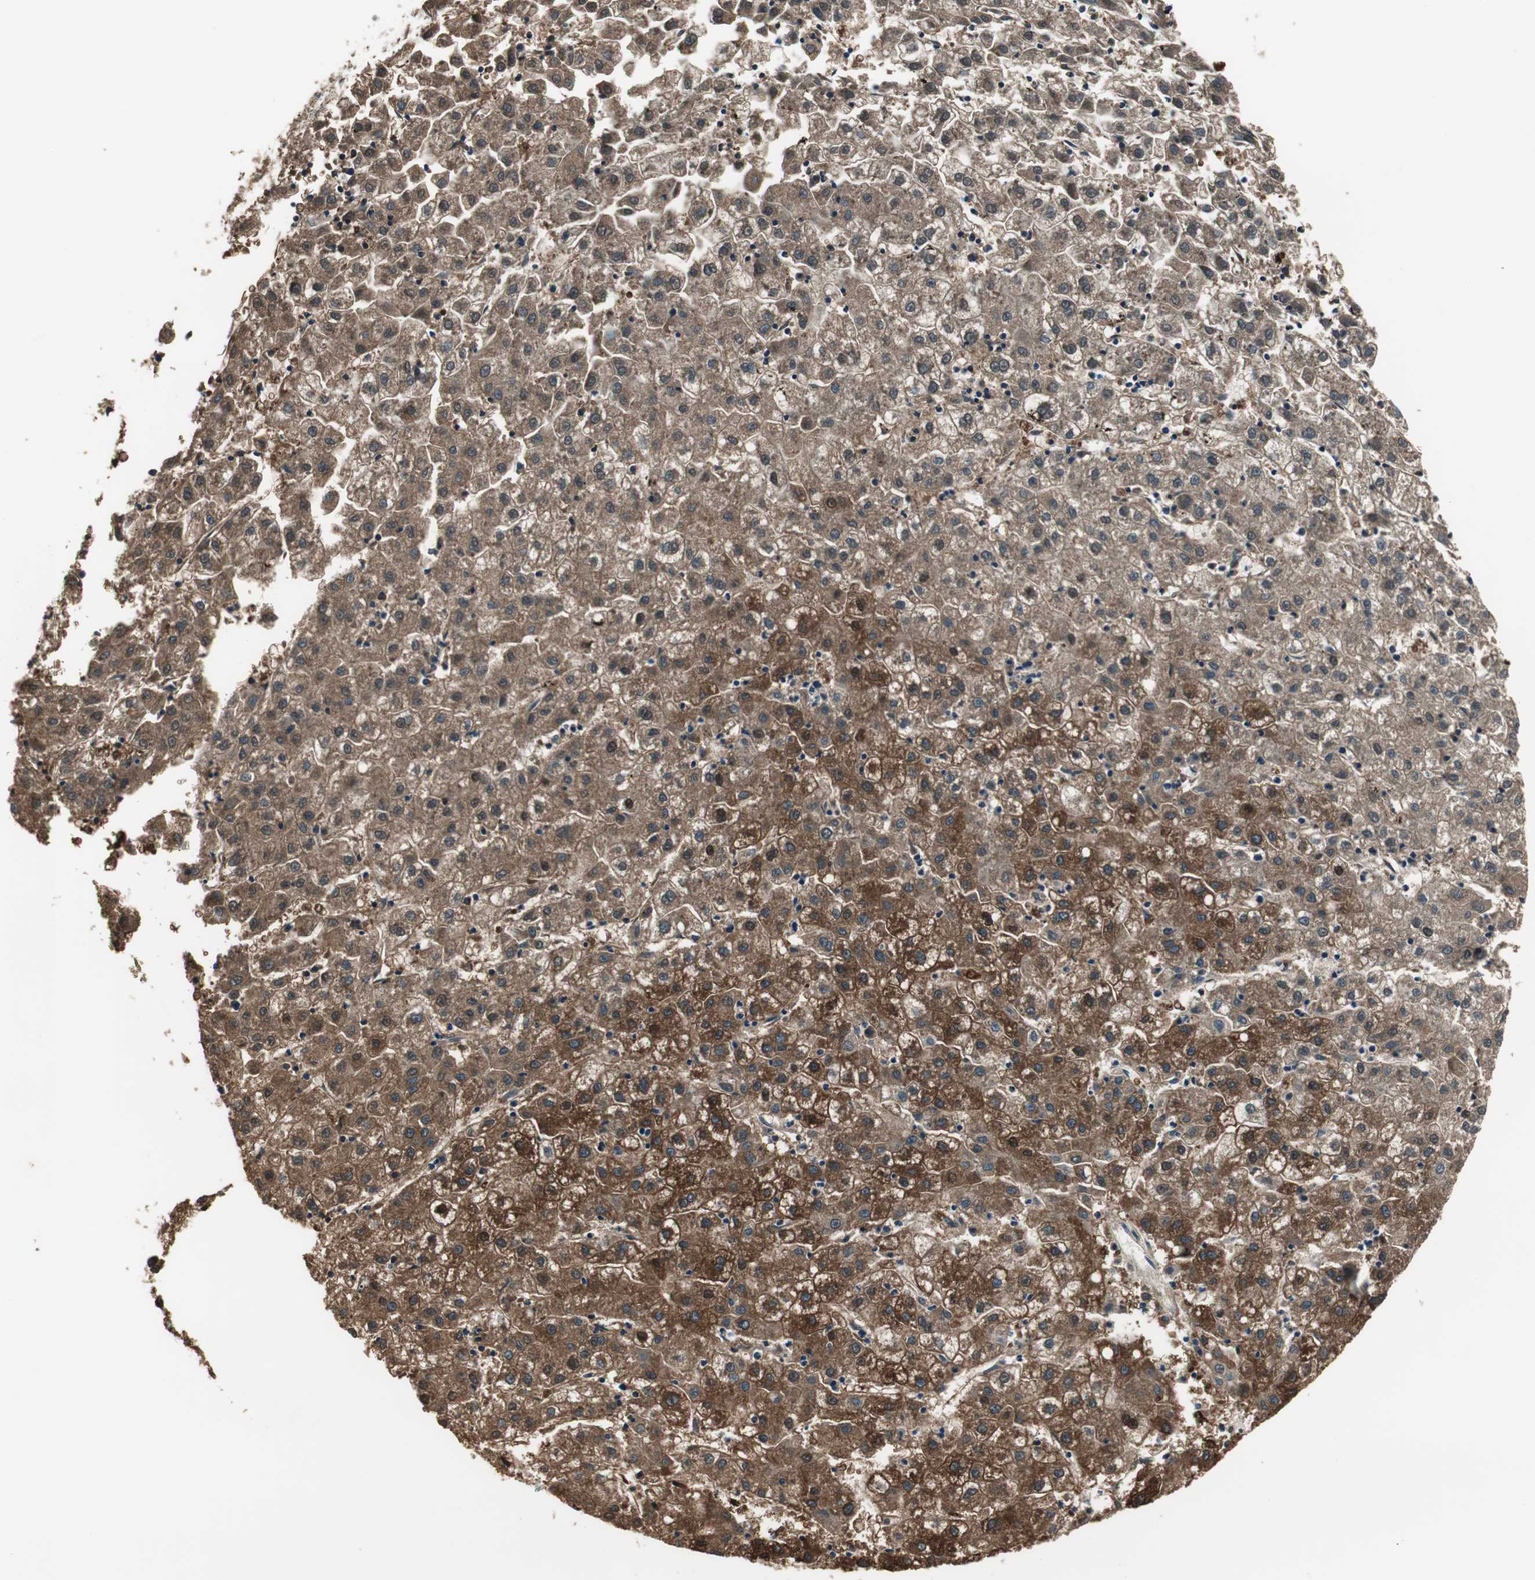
{"staining": {"intensity": "strong", "quantity": ">75%", "location": "cytoplasmic/membranous"}, "tissue": "liver cancer", "cell_type": "Tumor cells", "image_type": "cancer", "snomed": [{"axis": "morphology", "description": "Carcinoma, Hepatocellular, NOS"}, {"axis": "topography", "description": "Liver"}], "caption": "Hepatocellular carcinoma (liver) stained with a brown dye reveals strong cytoplasmic/membranous positive expression in approximately >75% of tumor cells.", "gene": "MSTO1", "patient": {"sex": "male", "age": 72}}